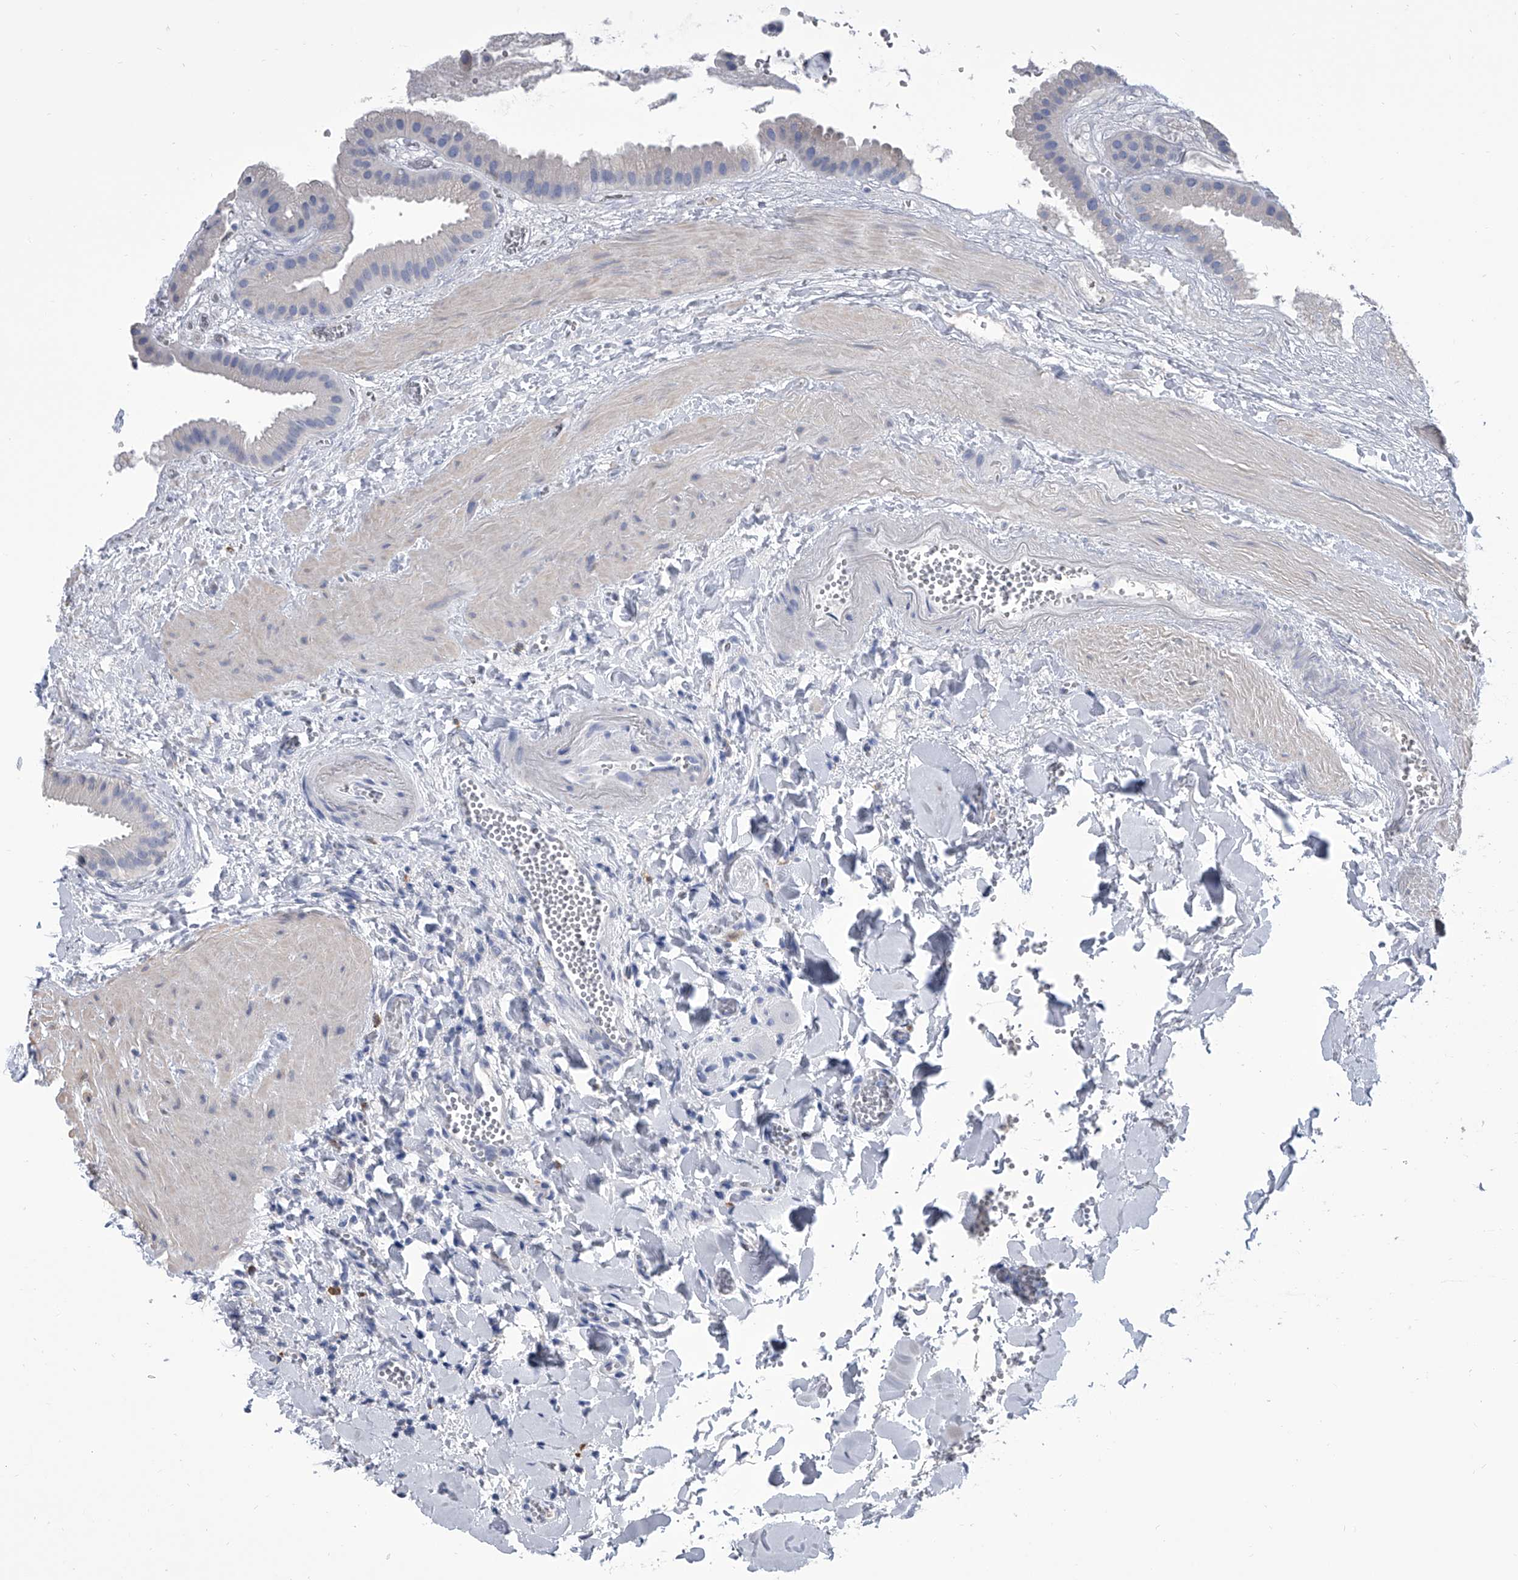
{"staining": {"intensity": "negative", "quantity": "none", "location": "none"}, "tissue": "gallbladder", "cell_type": "Glandular cells", "image_type": "normal", "snomed": [{"axis": "morphology", "description": "Normal tissue, NOS"}, {"axis": "topography", "description": "Gallbladder"}], "caption": "DAB immunohistochemical staining of unremarkable human gallbladder demonstrates no significant staining in glandular cells. (DAB (3,3'-diaminobenzidine) immunohistochemistry with hematoxylin counter stain).", "gene": "SERPINB9", "patient": {"sex": "male", "age": 55}}